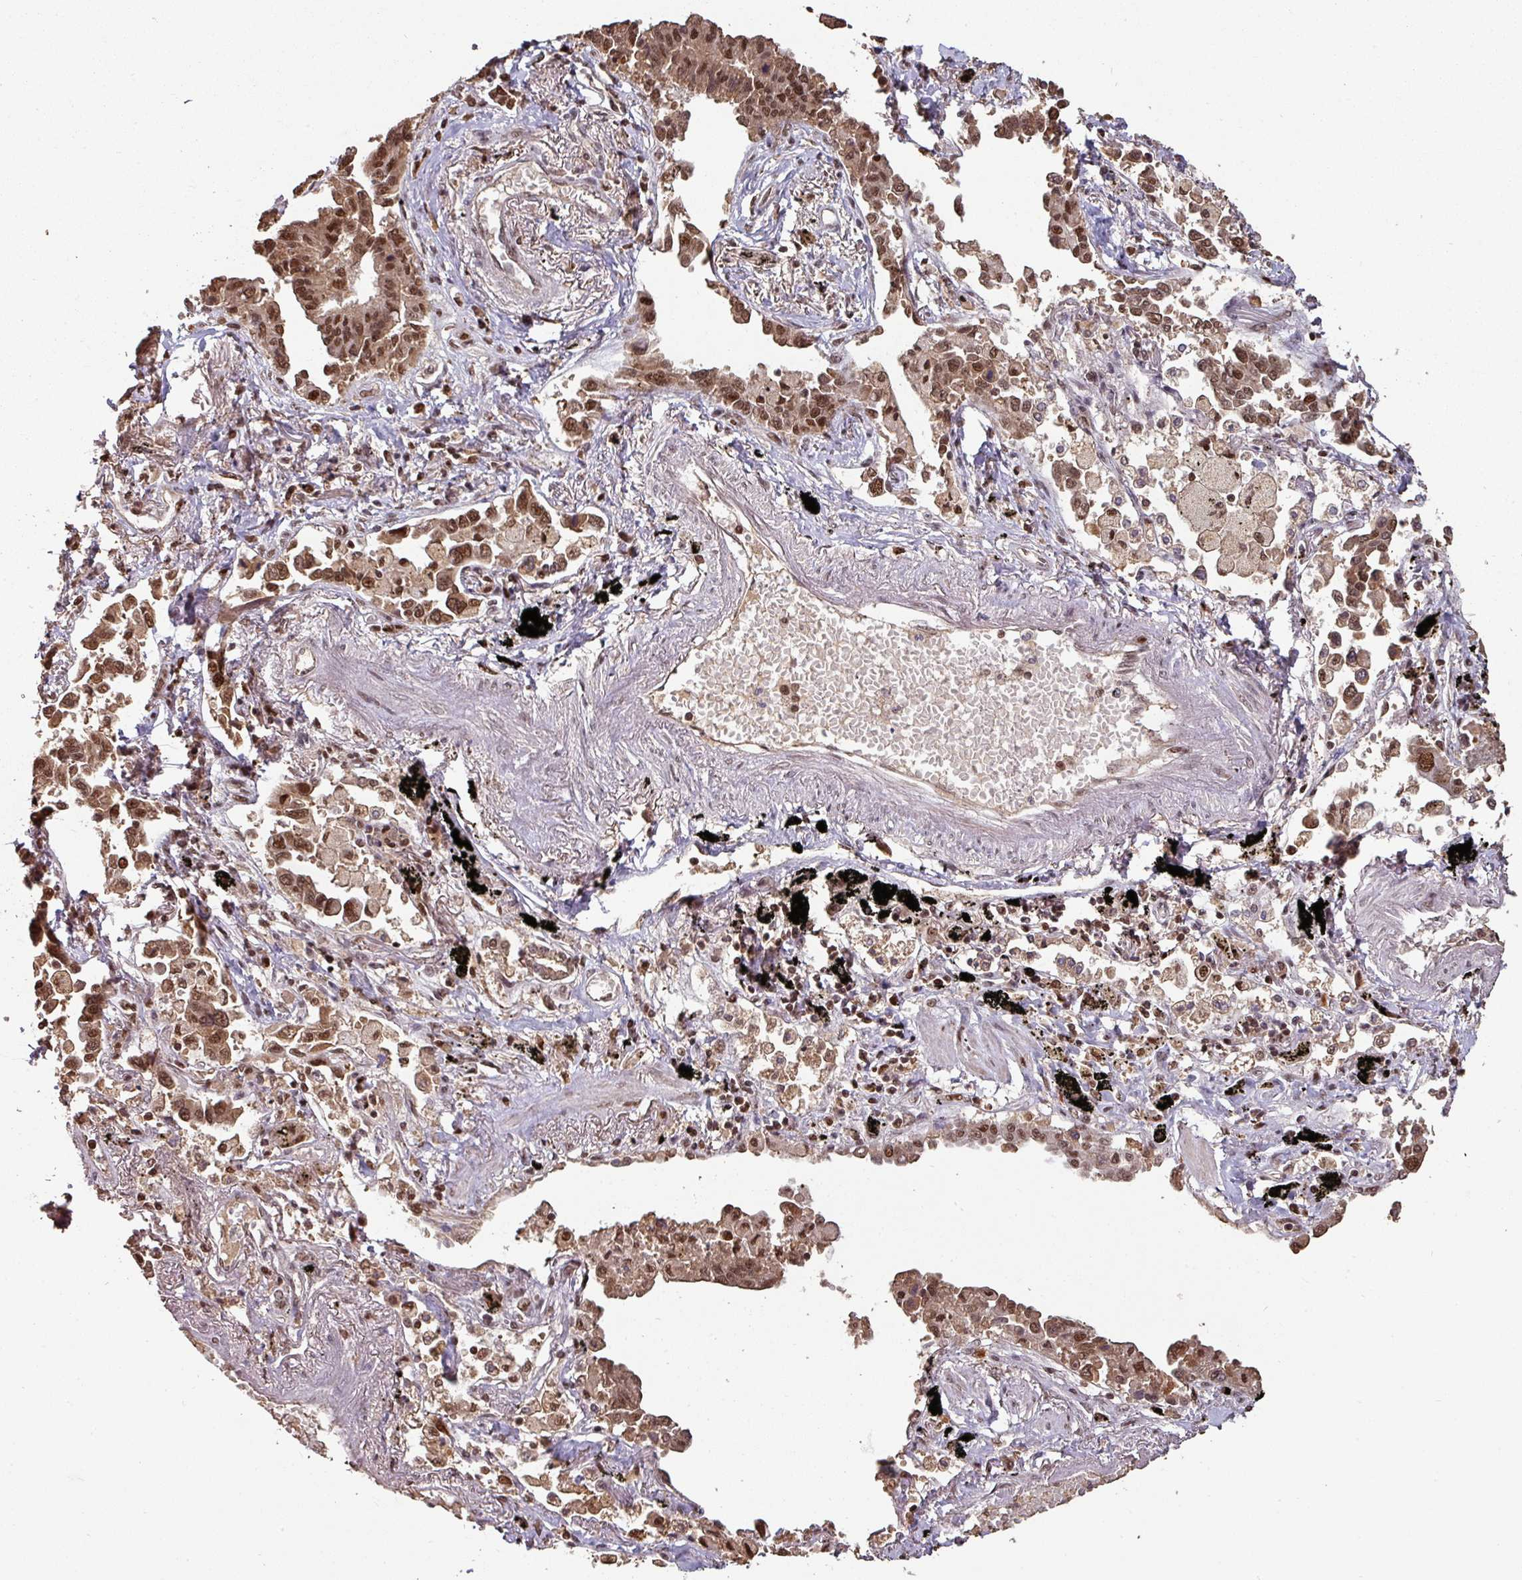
{"staining": {"intensity": "strong", "quantity": ">75%", "location": "nuclear"}, "tissue": "lung cancer", "cell_type": "Tumor cells", "image_type": "cancer", "snomed": [{"axis": "morphology", "description": "Adenocarcinoma, NOS"}, {"axis": "topography", "description": "Lung"}], "caption": "A brown stain shows strong nuclear expression of a protein in adenocarcinoma (lung) tumor cells. The protein is shown in brown color, while the nuclei are stained blue.", "gene": "POLD1", "patient": {"sex": "male", "age": 67}}